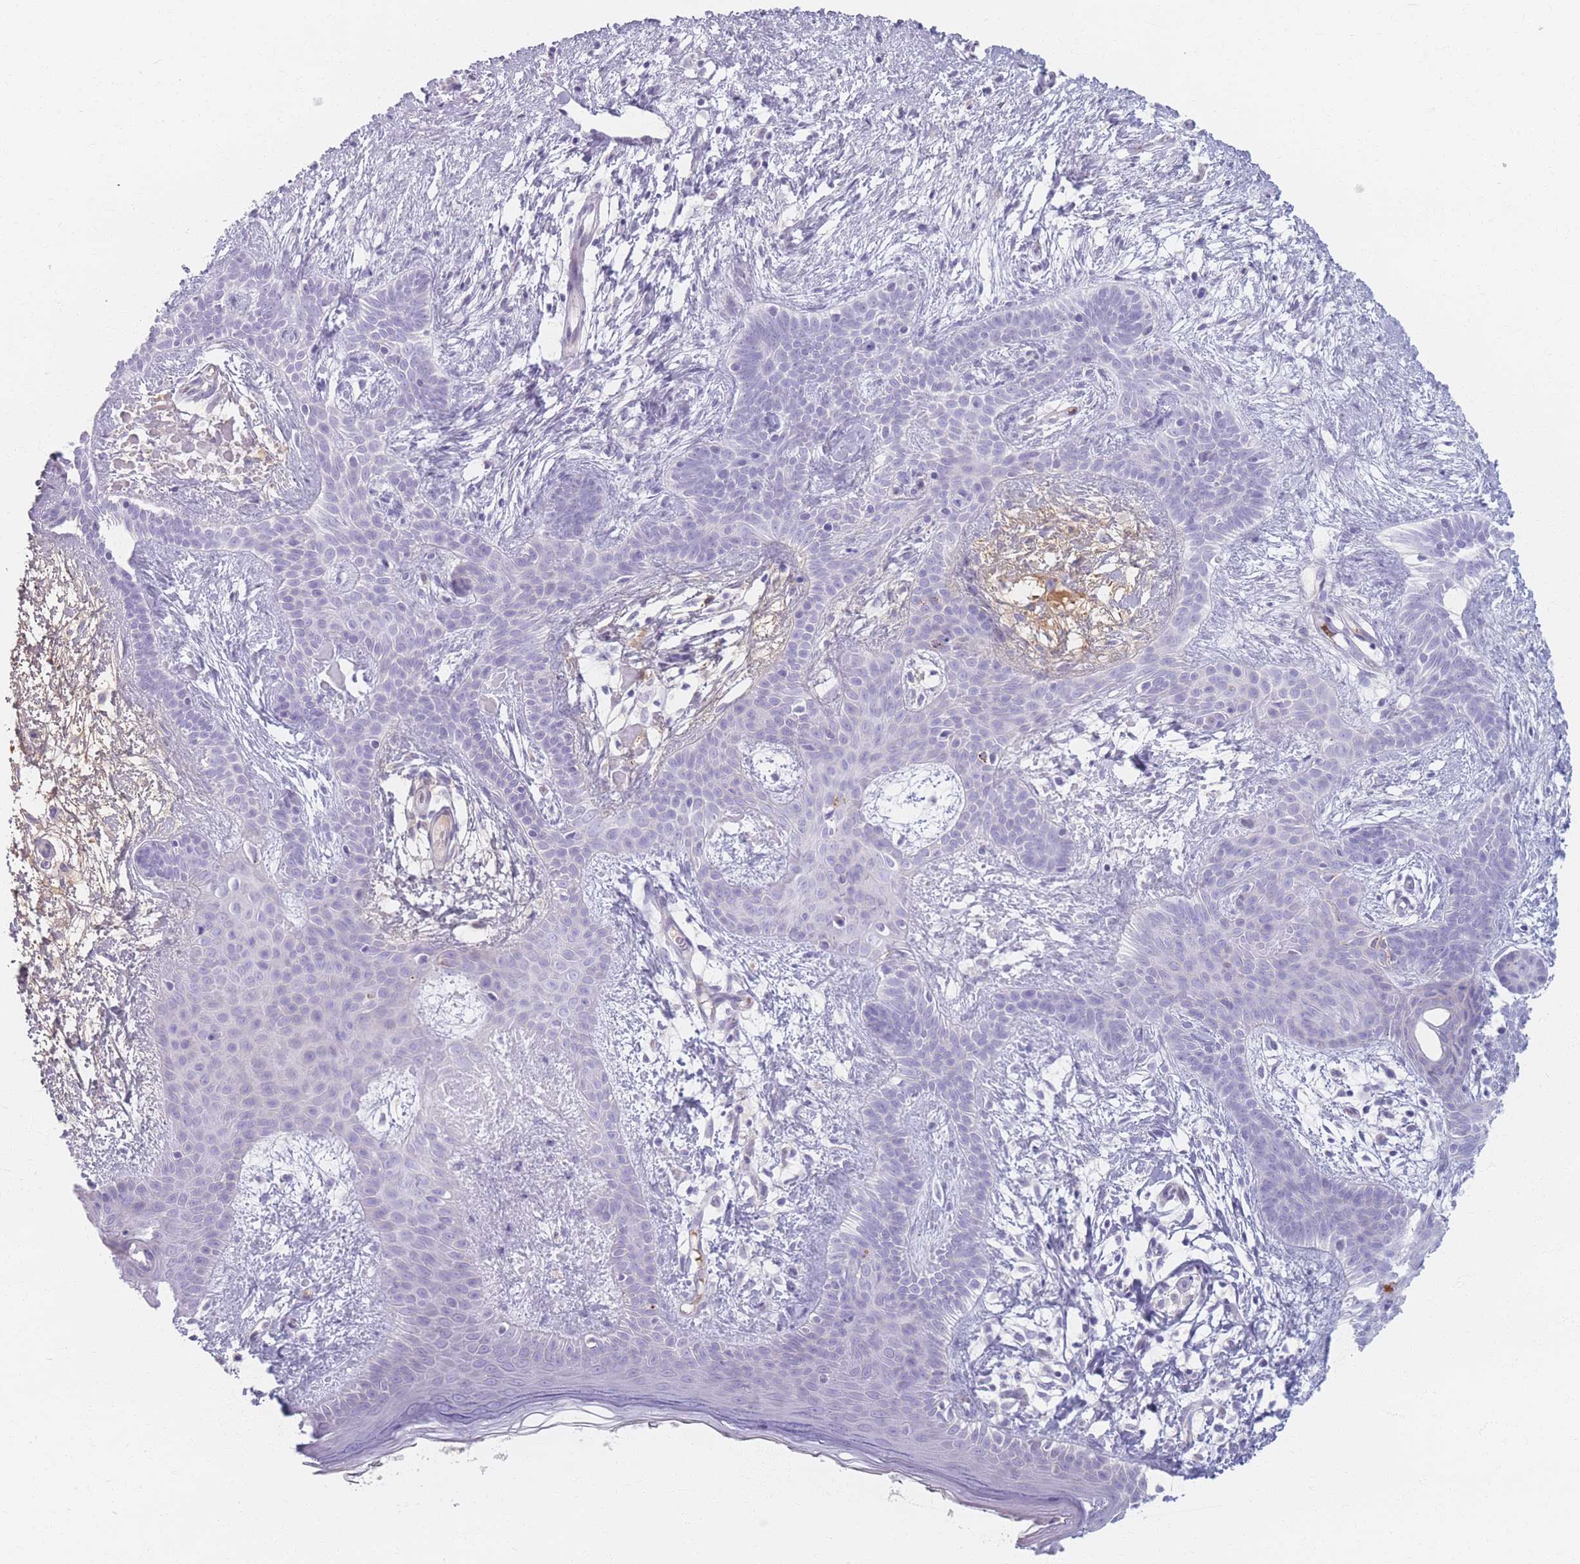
{"staining": {"intensity": "negative", "quantity": "none", "location": "none"}, "tissue": "skin cancer", "cell_type": "Tumor cells", "image_type": "cancer", "snomed": [{"axis": "morphology", "description": "Basal cell carcinoma"}, {"axis": "topography", "description": "Skin"}], "caption": "A high-resolution photomicrograph shows immunohistochemistry (IHC) staining of skin cancer, which displays no significant staining in tumor cells.", "gene": "PIGM", "patient": {"sex": "male", "age": 78}}